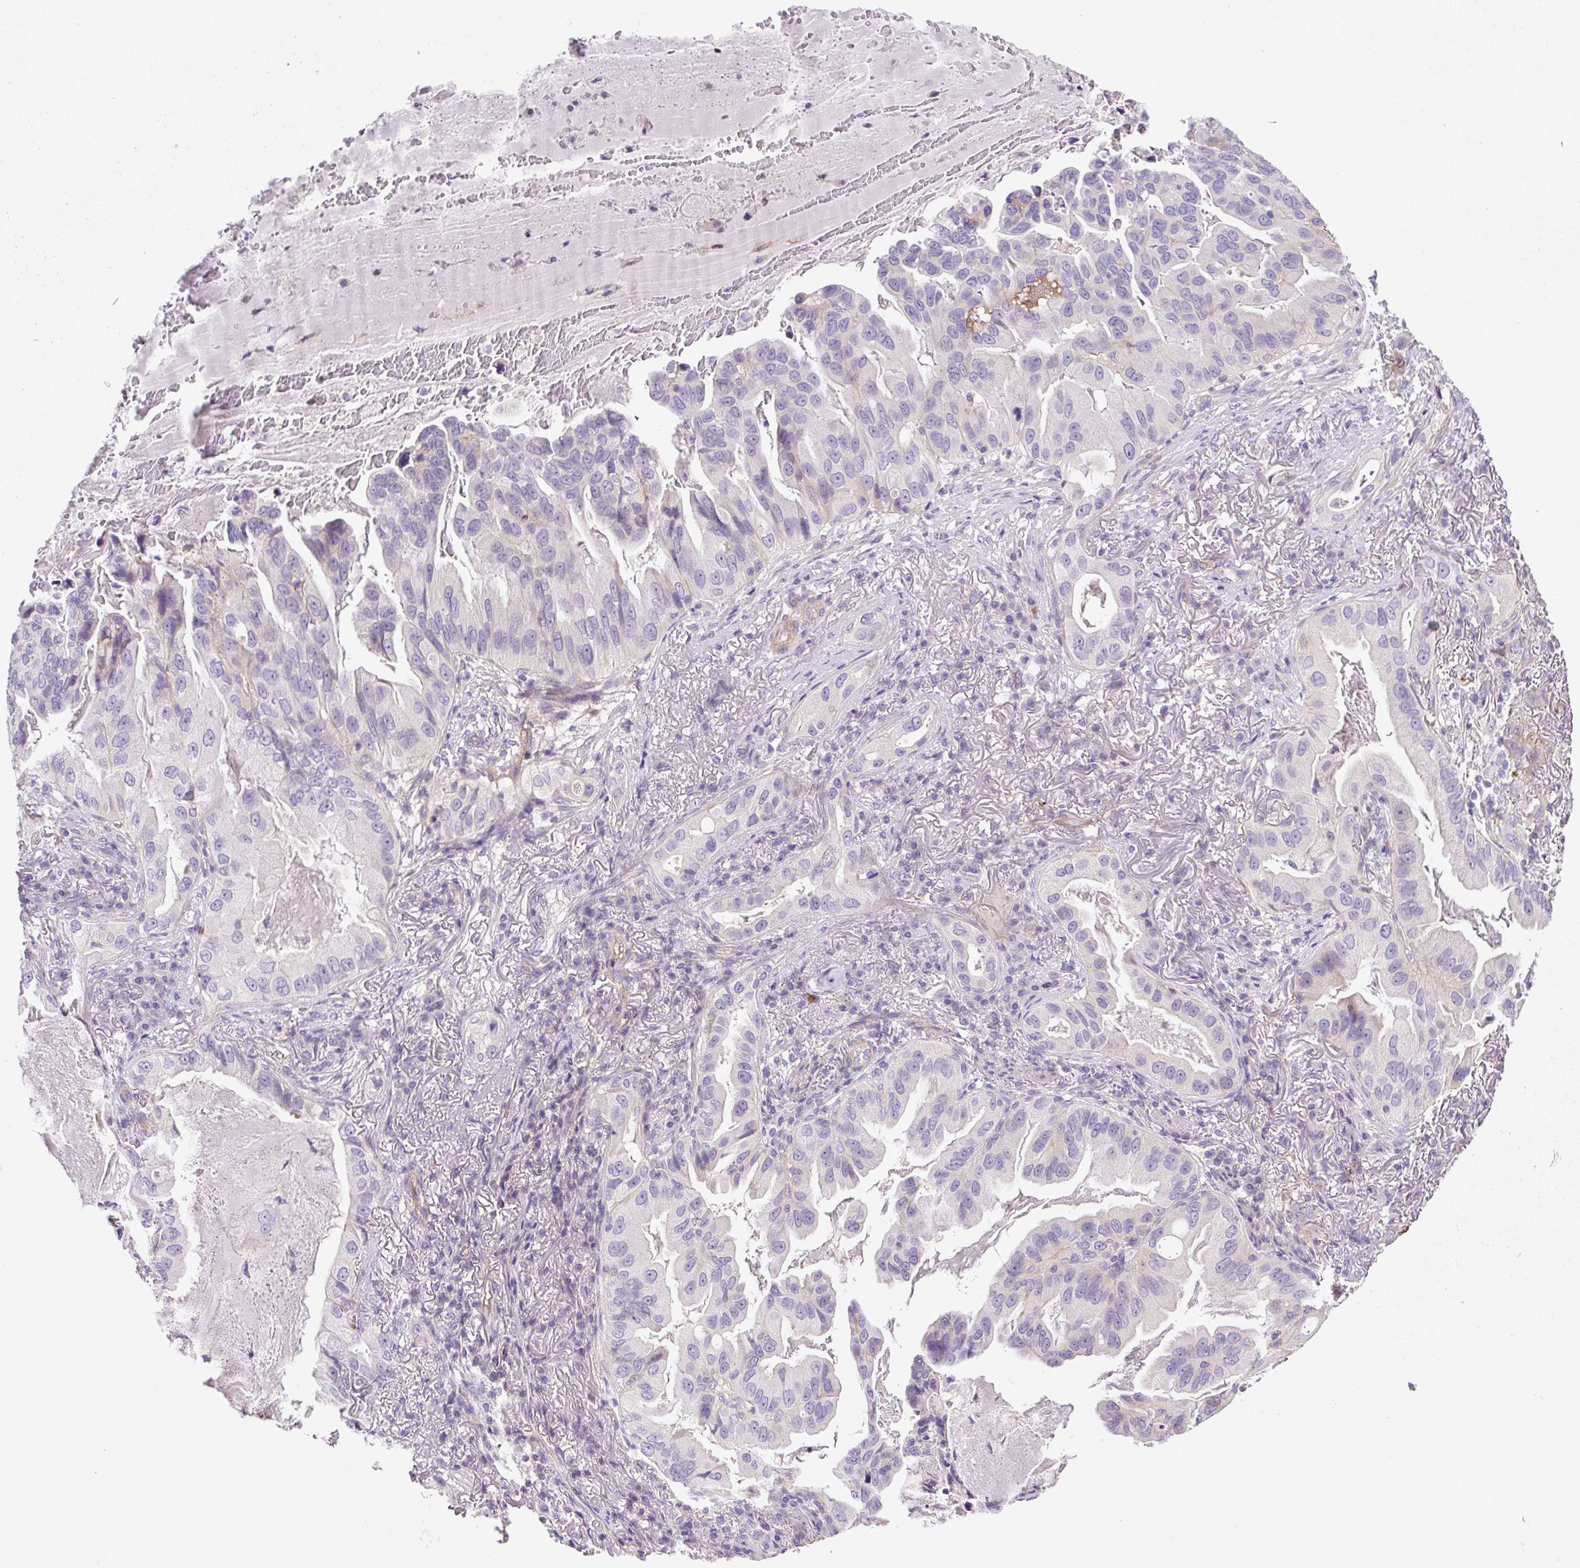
{"staining": {"intensity": "negative", "quantity": "none", "location": "none"}, "tissue": "lung cancer", "cell_type": "Tumor cells", "image_type": "cancer", "snomed": [{"axis": "morphology", "description": "Adenocarcinoma, NOS"}, {"axis": "topography", "description": "Lung"}], "caption": "Adenocarcinoma (lung) was stained to show a protein in brown. There is no significant expression in tumor cells.", "gene": "NPTN", "patient": {"sex": "female", "age": 69}}